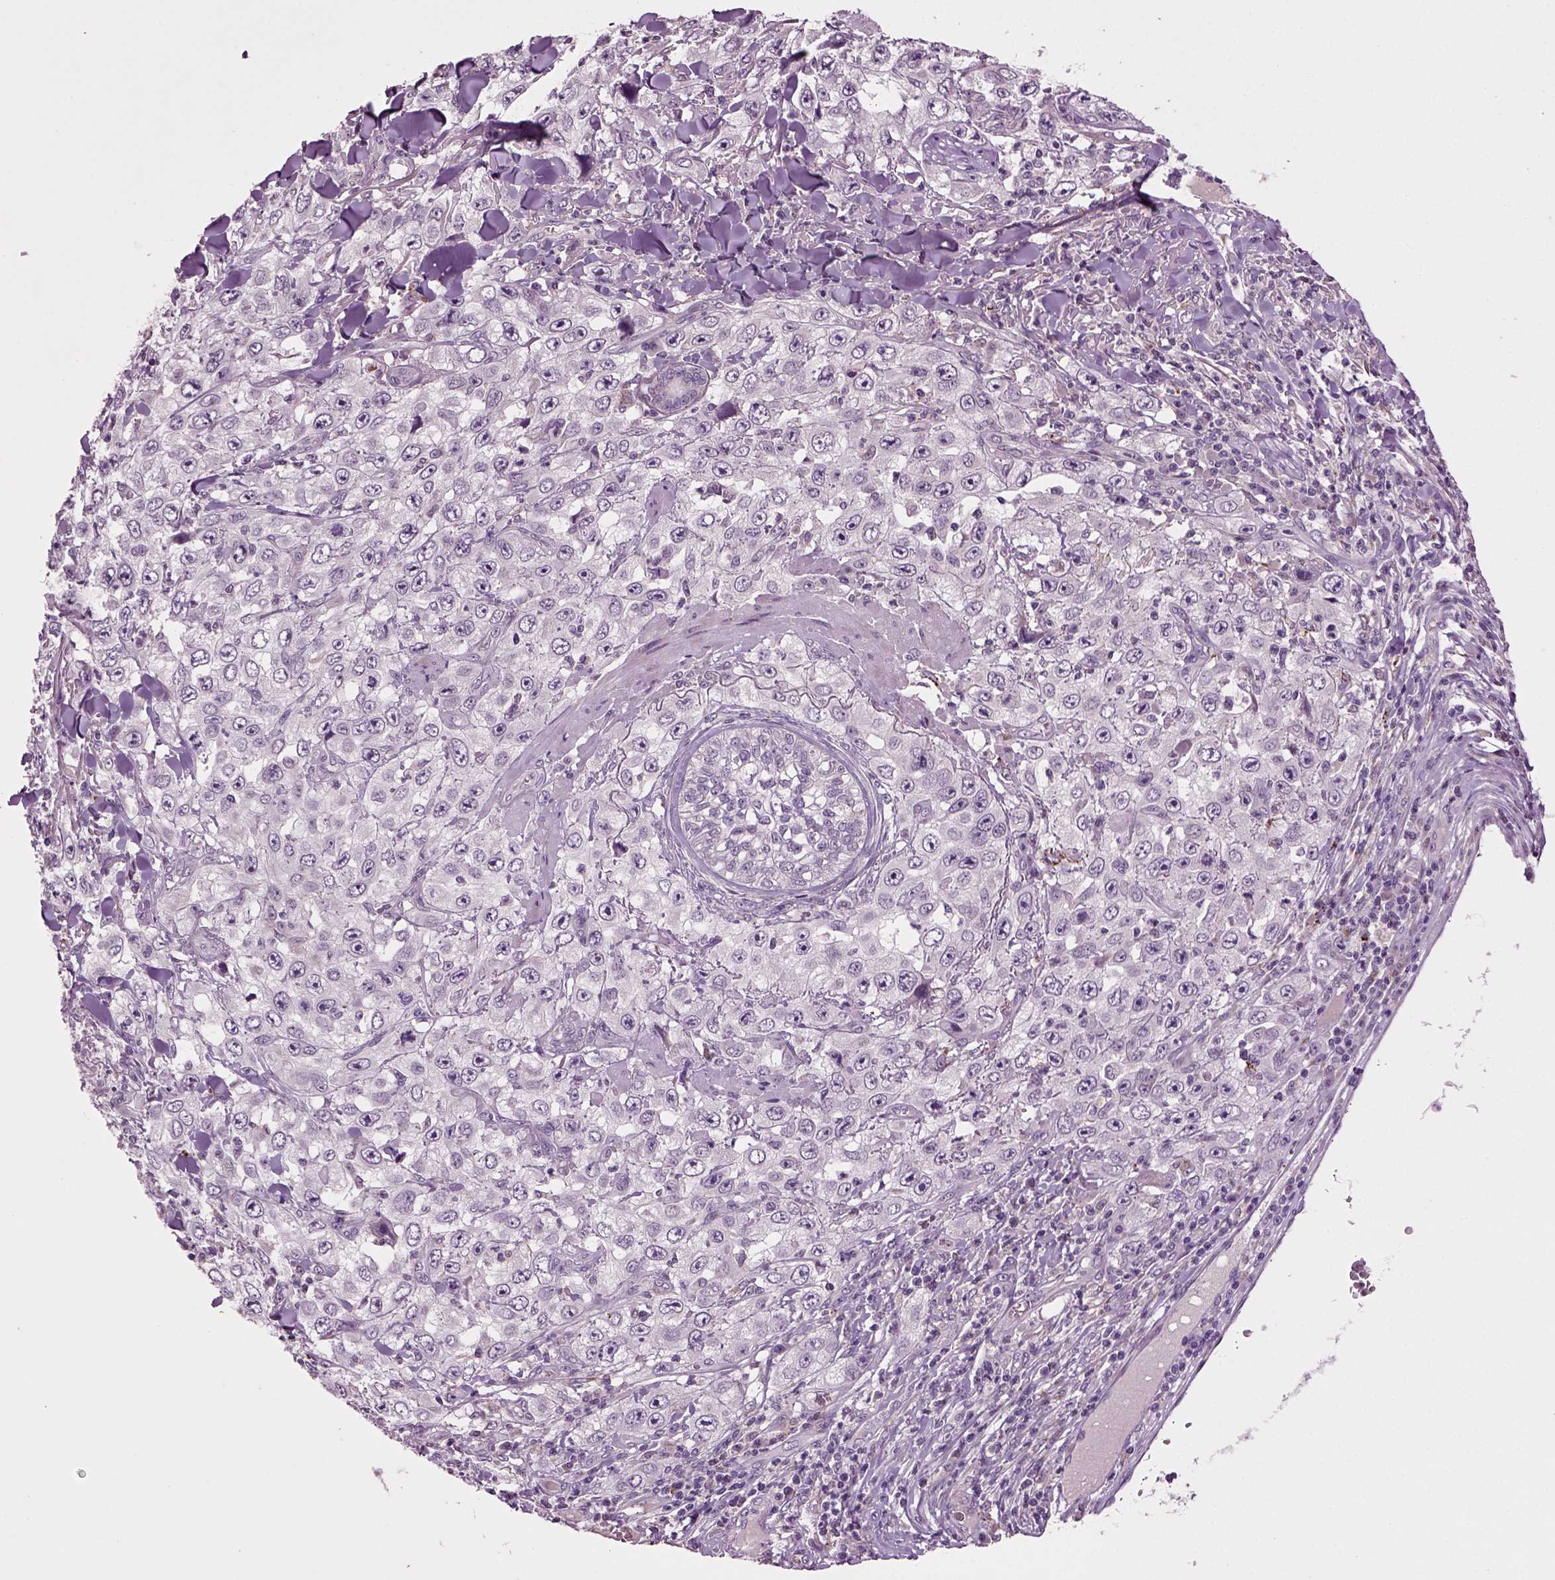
{"staining": {"intensity": "negative", "quantity": "none", "location": "none"}, "tissue": "skin cancer", "cell_type": "Tumor cells", "image_type": "cancer", "snomed": [{"axis": "morphology", "description": "Squamous cell carcinoma, NOS"}, {"axis": "topography", "description": "Skin"}], "caption": "Immunohistochemical staining of human squamous cell carcinoma (skin) displays no significant staining in tumor cells.", "gene": "SLC17A6", "patient": {"sex": "male", "age": 82}}